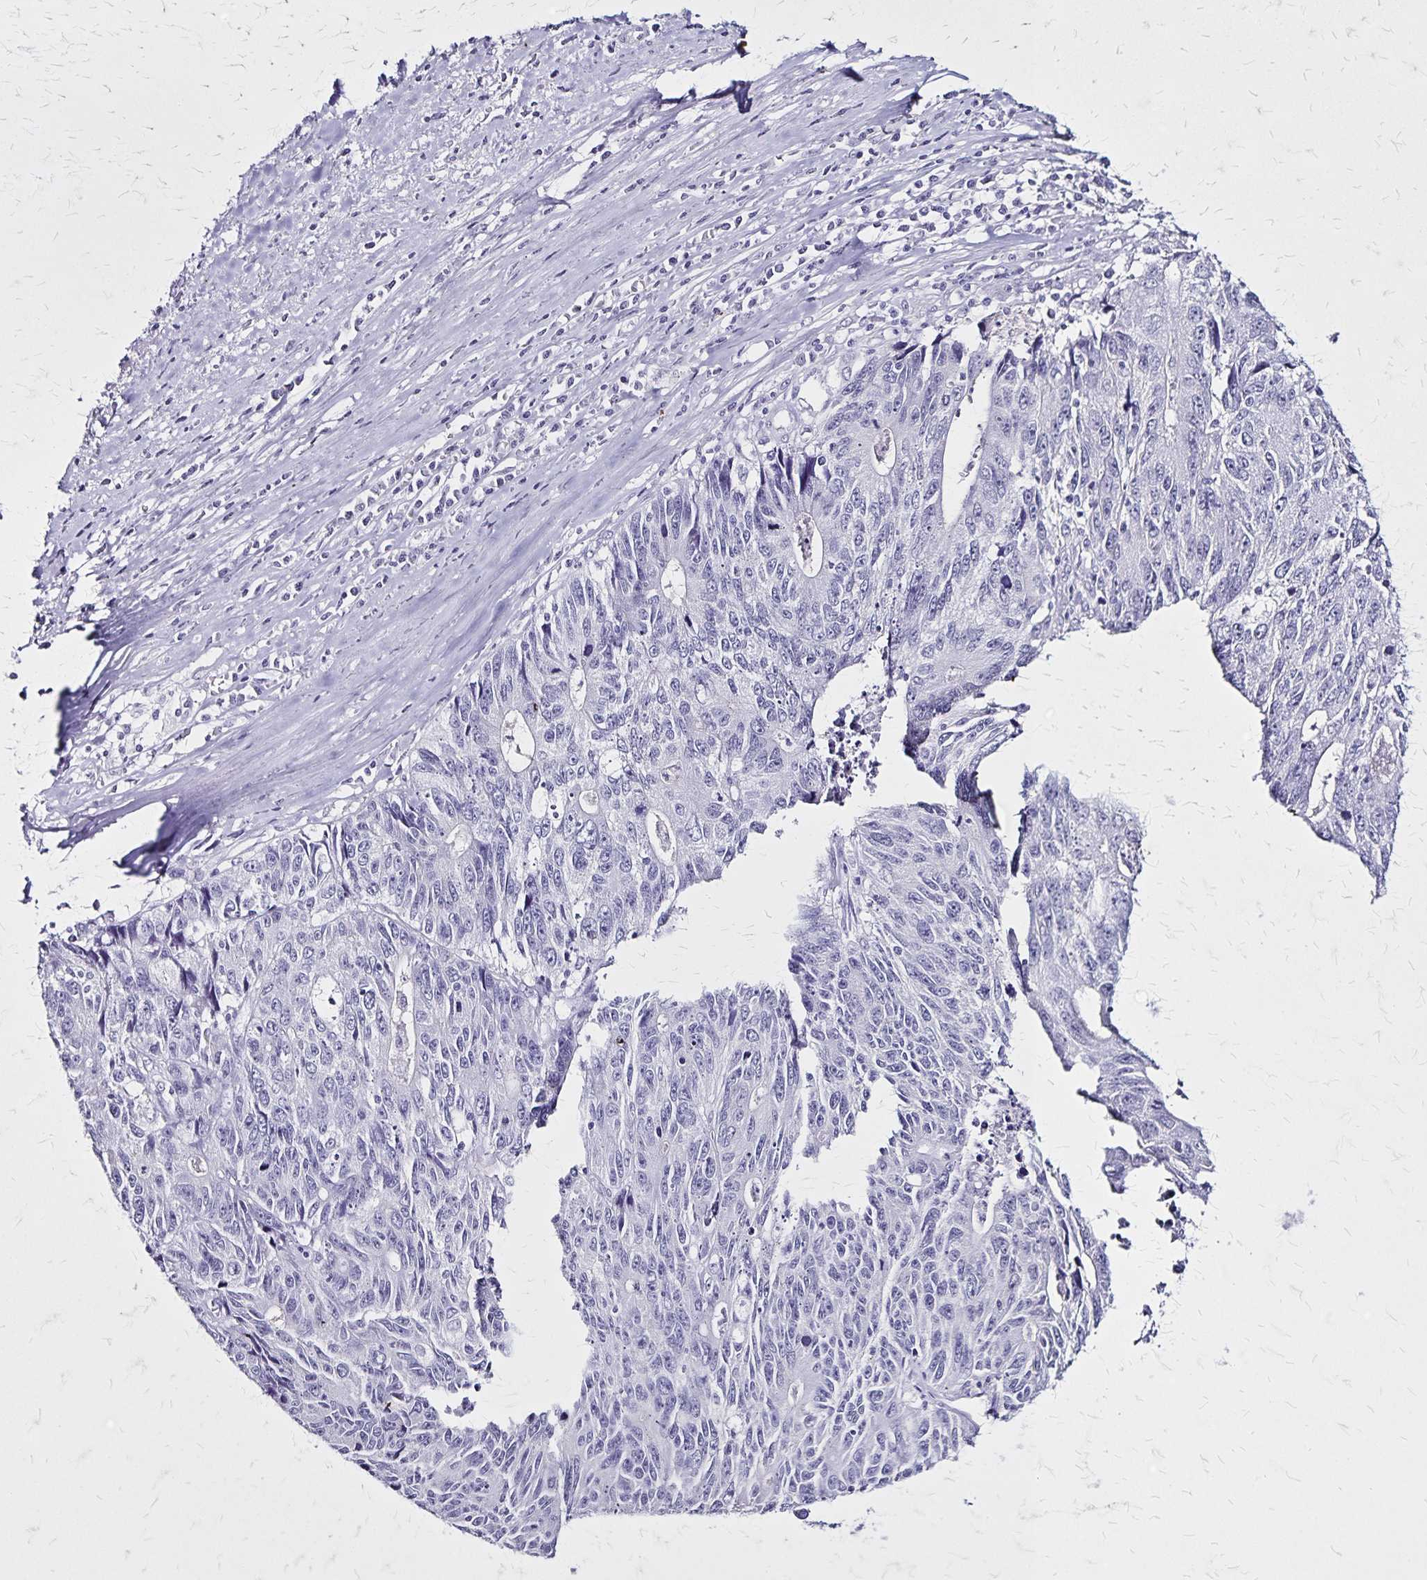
{"staining": {"intensity": "negative", "quantity": "none", "location": "none"}, "tissue": "liver cancer", "cell_type": "Tumor cells", "image_type": "cancer", "snomed": [{"axis": "morphology", "description": "Cholangiocarcinoma"}, {"axis": "topography", "description": "Liver"}], "caption": "Immunohistochemical staining of human liver cholangiocarcinoma exhibits no significant staining in tumor cells. (Immunohistochemistry, brightfield microscopy, high magnification).", "gene": "KRT2", "patient": {"sex": "male", "age": 65}}